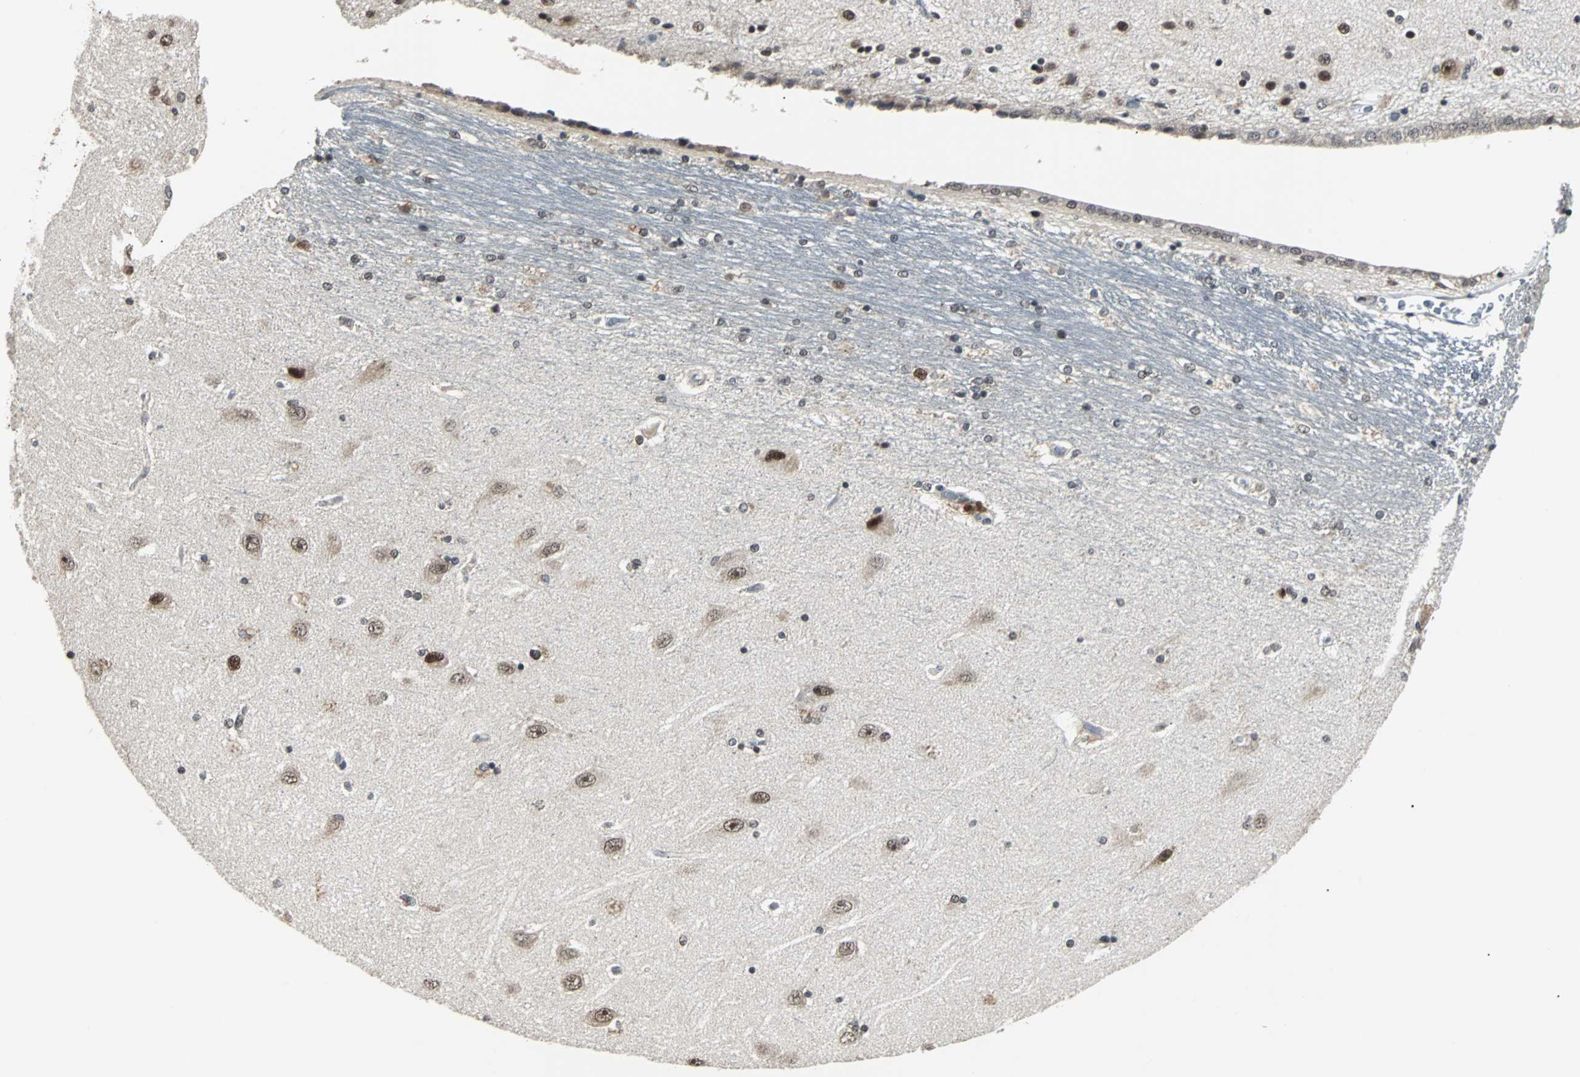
{"staining": {"intensity": "weak", "quantity": "25%-75%", "location": "nuclear"}, "tissue": "hippocampus", "cell_type": "Glial cells", "image_type": "normal", "snomed": [{"axis": "morphology", "description": "Normal tissue, NOS"}, {"axis": "topography", "description": "Hippocampus"}], "caption": "A brown stain highlights weak nuclear positivity of a protein in glial cells of unremarkable hippocampus. (brown staining indicates protein expression, while blue staining denotes nuclei).", "gene": "TERF2IP", "patient": {"sex": "female", "age": 54}}